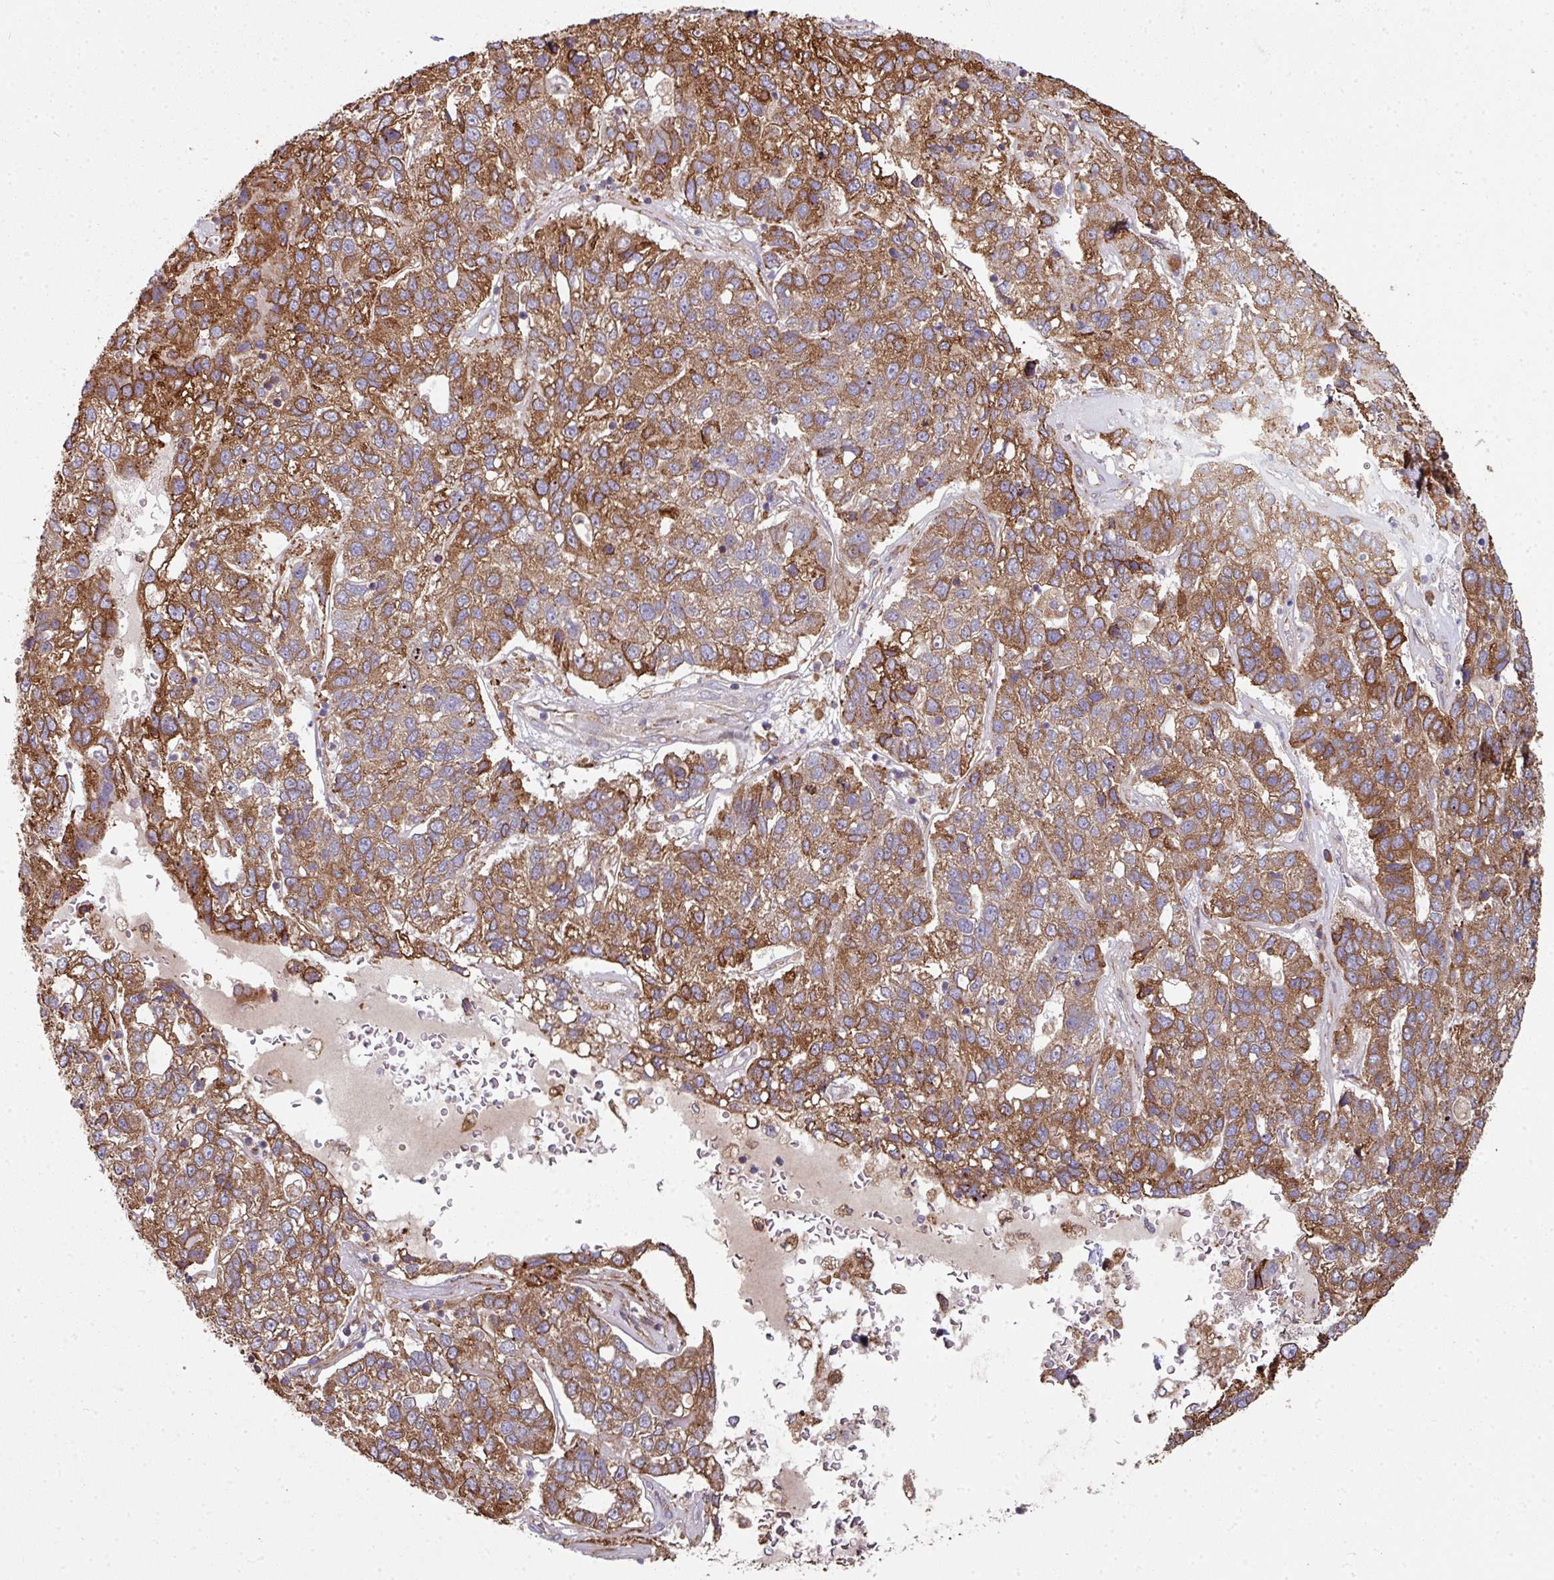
{"staining": {"intensity": "strong", "quantity": ">75%", "location": "cytoplasmic/membranous"}, "tissue": "pancreatic cancer", "cell_type": "Tumor cells", "image_type": "cancer", "snomed": [{"axis": "morphology", "description": "Adenocarcinoma, NOS"}, {"axis": "topography", "description": "Pancreas"}], "caption": "Adenocarcinoma (pancreatic) was stained to show a protein in brown. There is high levels of strong cytoplasmic/membranous expression in approximately >75% of tumor cells.", "gene": "FAT4", "patient": {"sex": "female", "age": 61}}